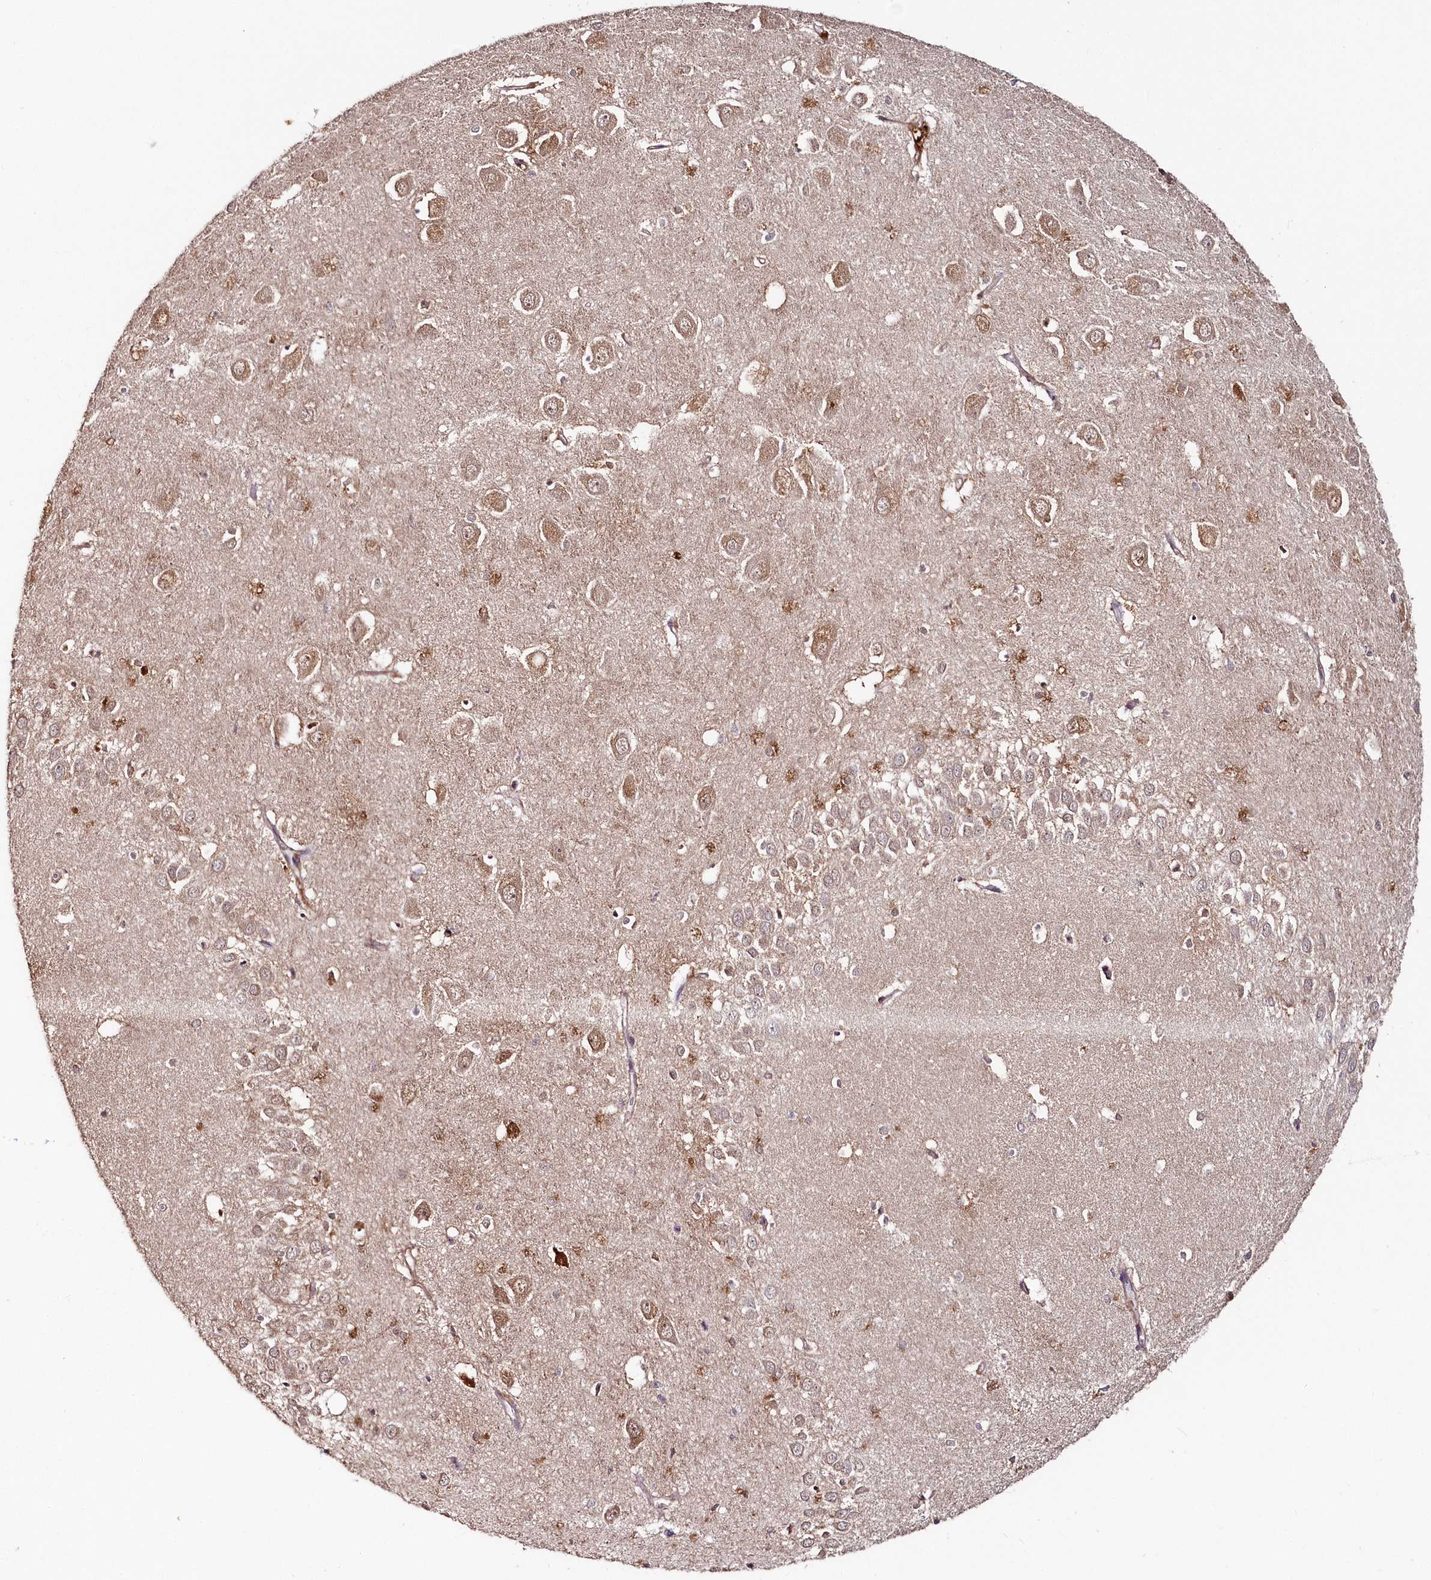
{"staining": {"intensity": "moderate", "quantity": "<25%", "location": "cytoplasmic/membranous"}, "tissue": "hippocampus", "cell_type": "Glial cells", "image_type": "normal", "snomed": [{"axis": "morphology", "description": "Normal tissue, NOS"}, {"axis": "topography", "description": "Hippocampus"}], "caption": "Hippocampus stained with a brown dye exhibits moderate cytoplasmic/membranous positive expression in about <25% of glial cells.", "gene": "SNED1", "patient": {"sex": "female", "age": 64}}